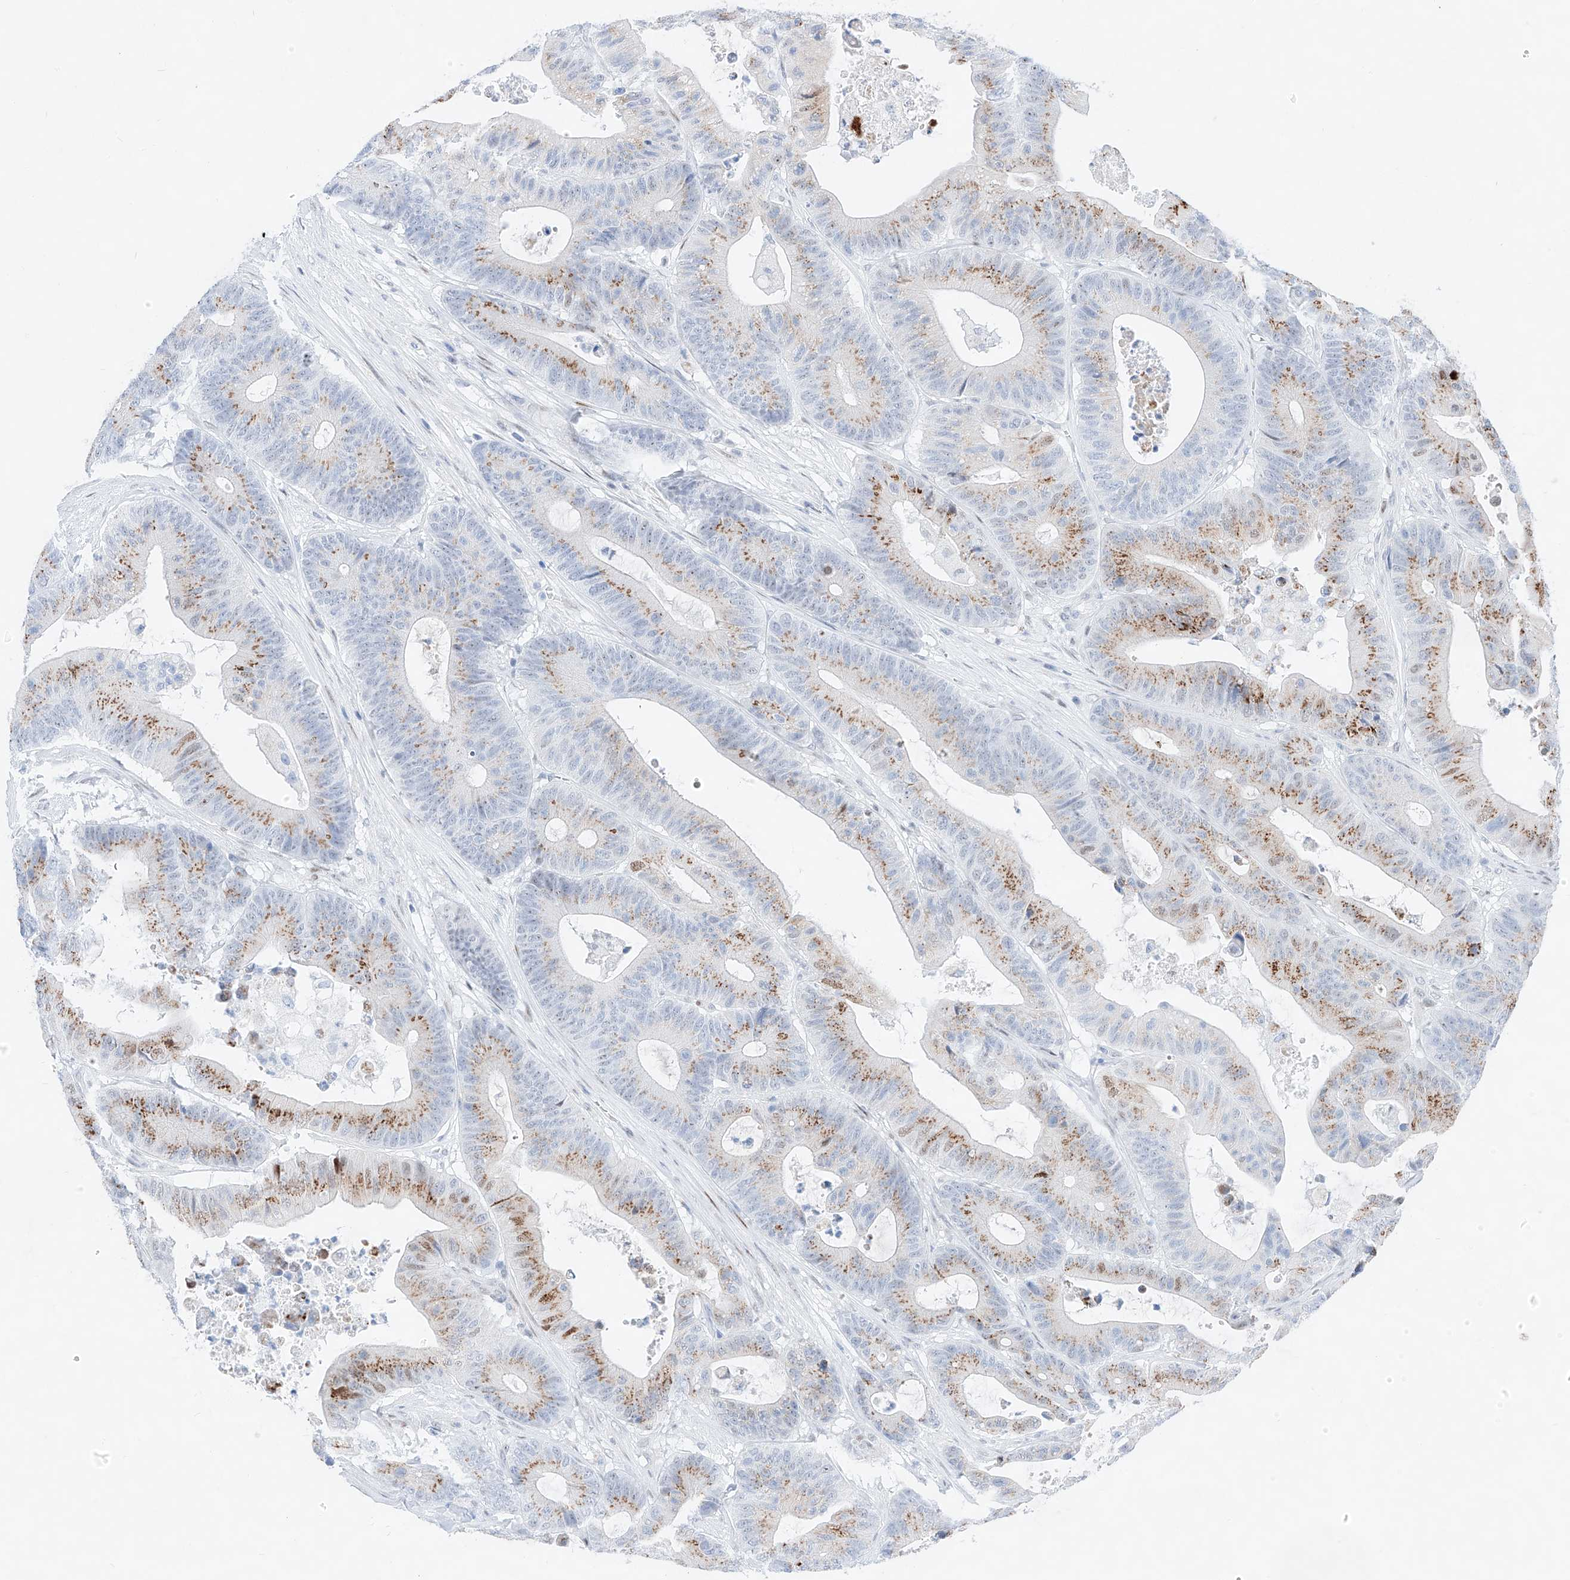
{"staining": {"intensity": "moderate", "quantity": "25%-75%", "location": "cytoplasmic/membranous"}, "tissue": "colorectal cancer", "cell_type": "Tumor cells", "image_type": "cancer", "snomed": [{"axis": "morphology", "description": "Adenocarcinoma, NOS"}, {"axis": "topography", "description": "Colon"}], "caption": "Immunohistochemical staining of adenocarcinoma (colorectal) exhibits moderate cytoplasmic/membranous protein staining in approximately 25%-75% of tumor cells. (DAB IHC with brightfield microscopy, high magnification).", "gene": "NT5C3B", "patient": {"sex": "female", "age": 84}}